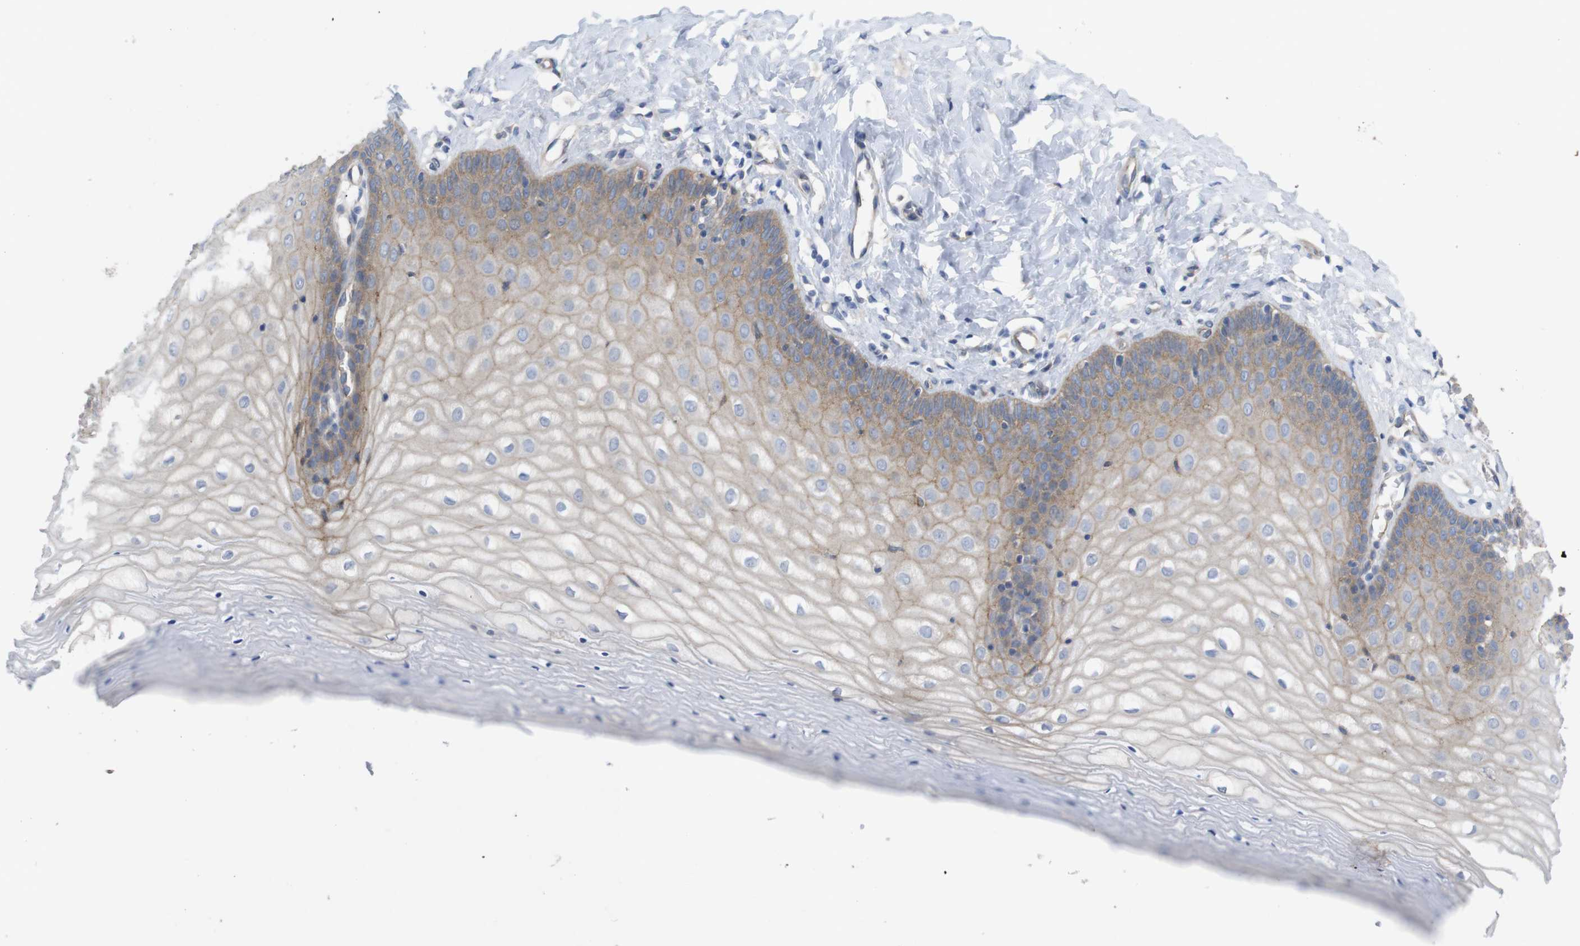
{"staining": {"intensity": "moderate", "quantity": ">75%", "location": "cytoplasmic/membranous"}, "tissue": "cervix", "cell_type": "Glandular cells", "image_type": "normal", "snomed": [{"axis": "morphology", "description": "Normal tissue, NOS"}, {"axis": "topography", "description": "Cervix"}], "caption": "IHC micrograph of normal cervix stained for a protein (brown), which exhibits medium levels of moderate cytoplasmic/membranous positivity in approximately >75% of glandular cells.", "gene": "KIDINS220", "patient": {"sex": "female", "age": 55}}